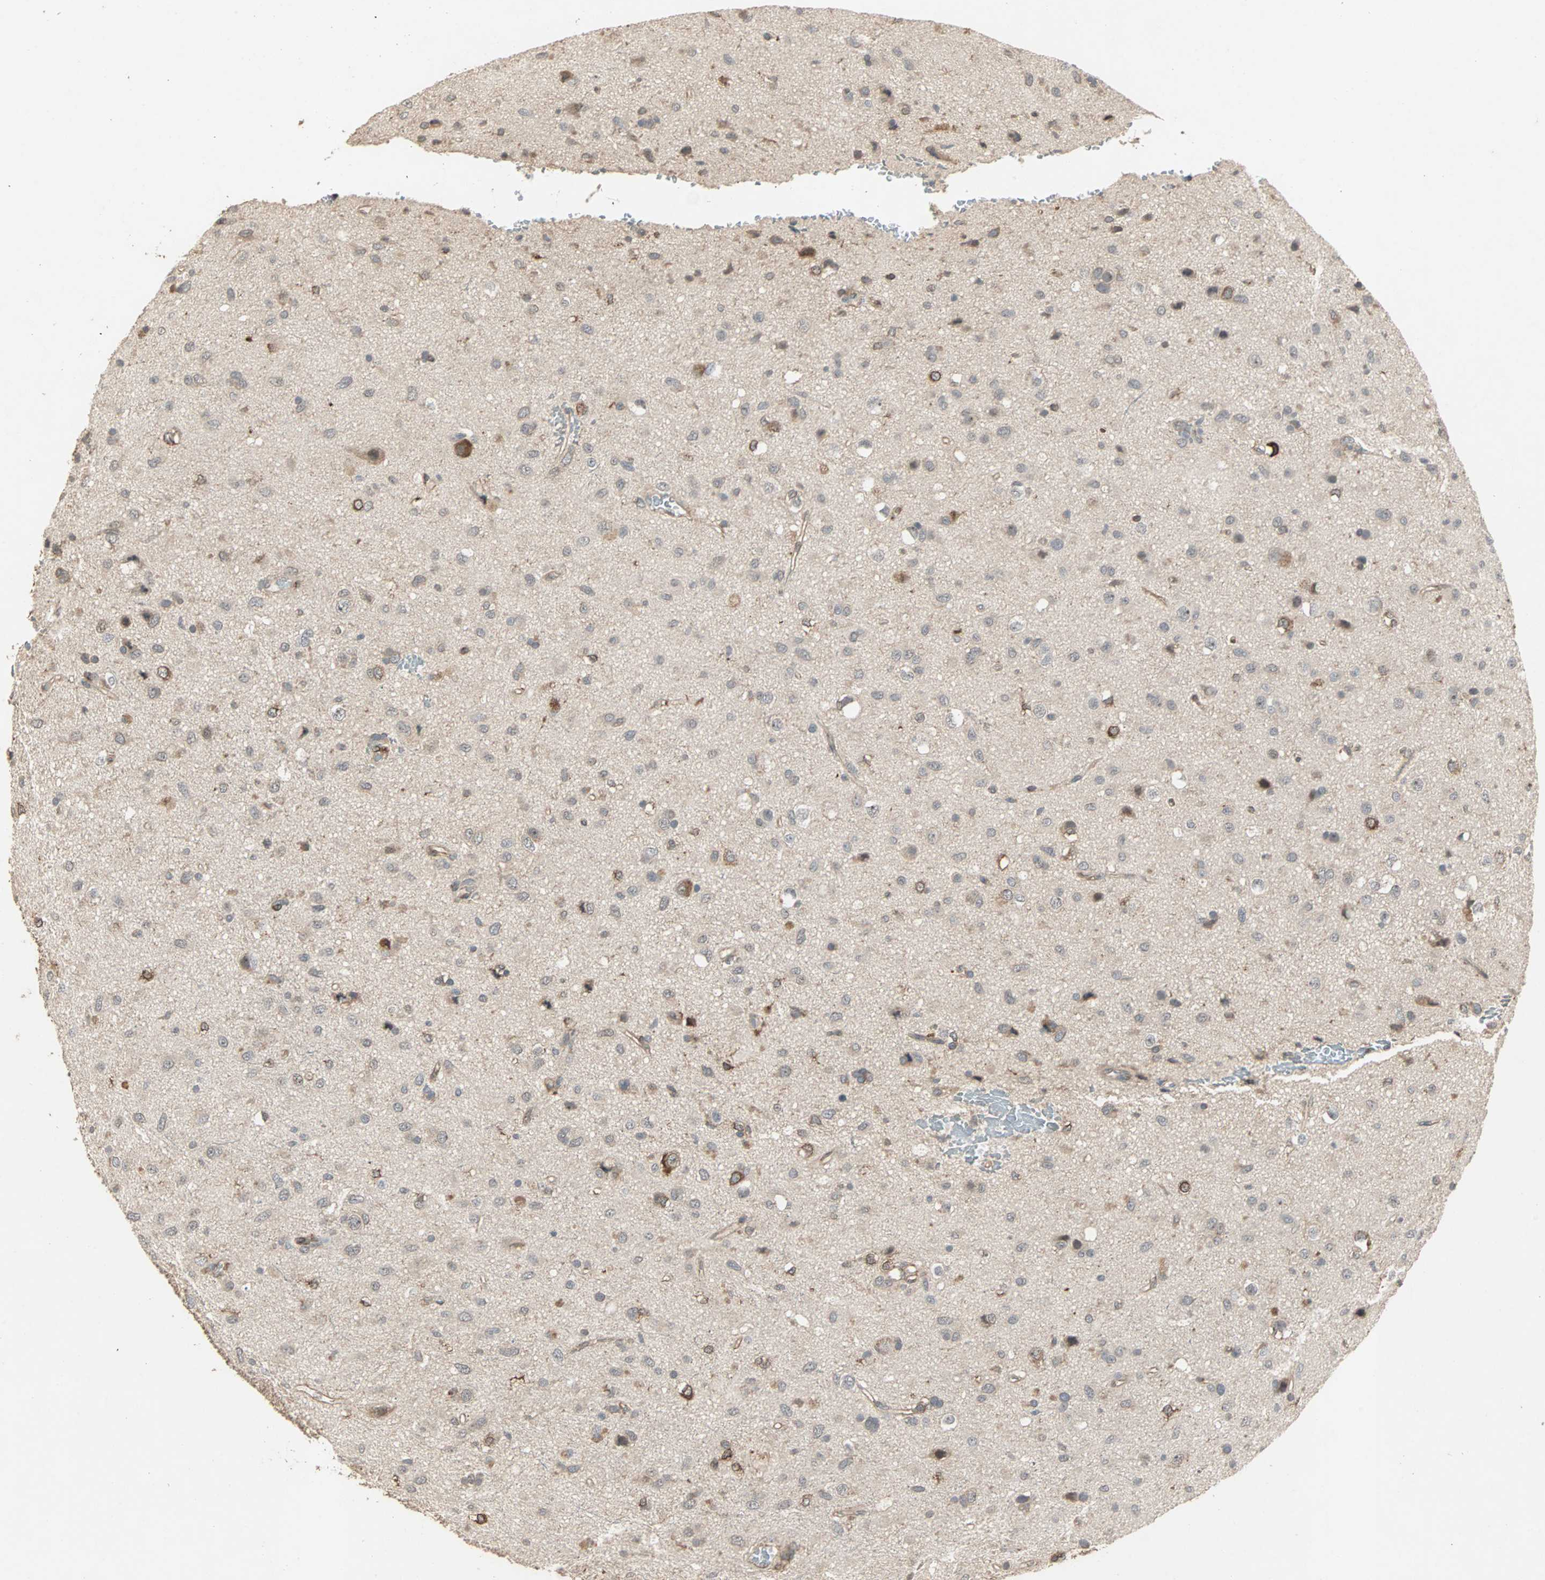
{"staining": {"intensity": "weak", "quantity": "<25%", "location": "cytoplasmic/membranous"}, "tissue": "glioma", "cell_type": "Tumor cells", "image_type": "cancer", "snomed": [{"axis": "morphology", "description": "Glioma, malignant, Low grade"}, {"axis": "topography", "description": "Brain"}], "caption": "Immunohistochemical staining of glioma exhibits no significant positivity in tumor cells.", "gene": "TRPV4", "patient": {"sex": "male", "age": 77}}